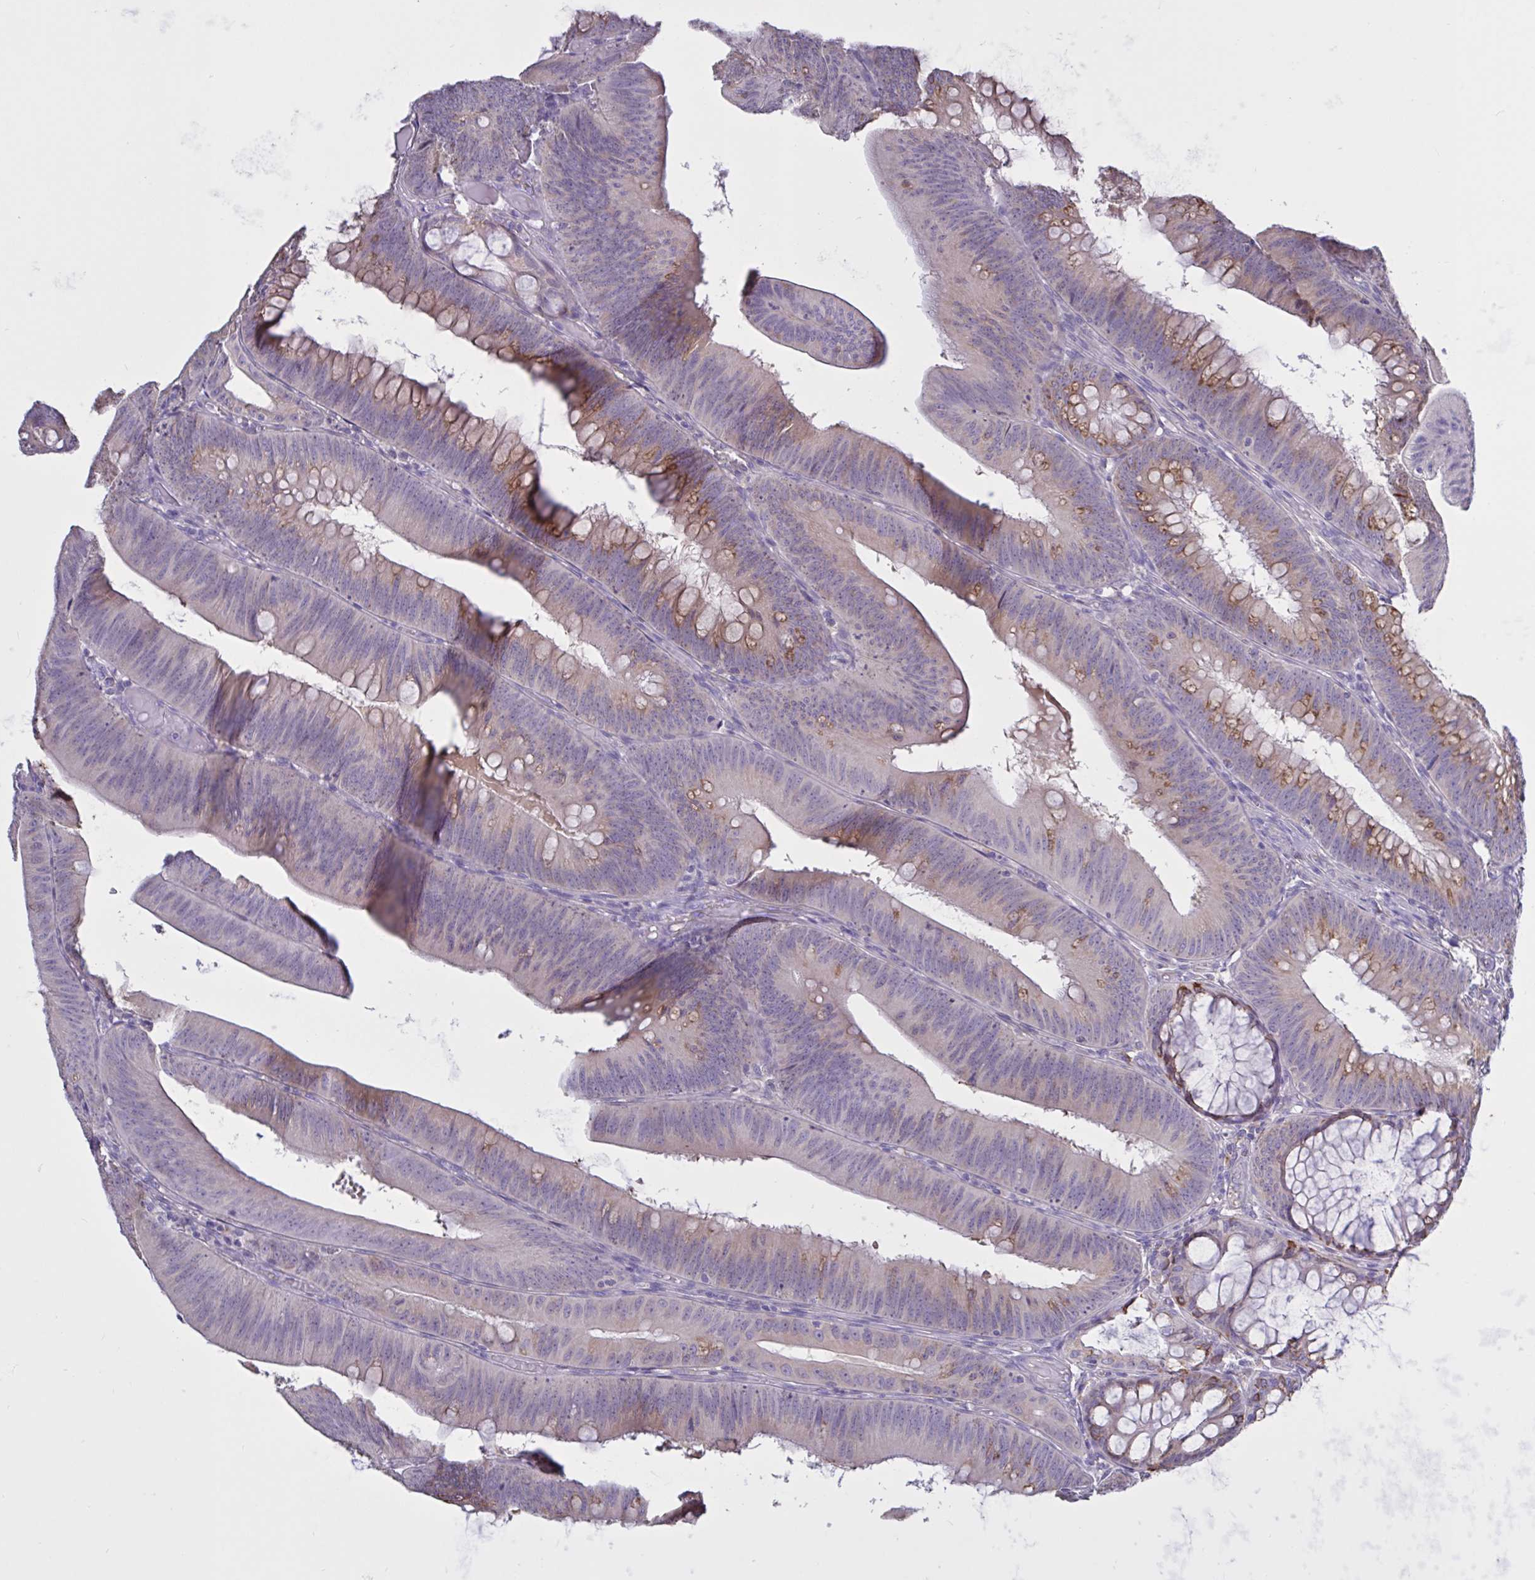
{"staining": {"intensity": "moderate", "quantity": "25%-75%", "location": "cytoplasmic/membranous"}, "tissue": "colorectal cancer", "cell_type": "Tumor cells", "image_type": "cancer", "snomed": [{"axis": "morphology", "description": "Adenocarcinoma, NOS"}, {"axis": "topography", "description": "Colon"}], "caption": "Moderate cytoplasmic/membranous expression is seen in about 25%-75% of tumor cells in adenocarcinoma (colorectal).", "gene": "SLC66A1", "patient": {"sex": "male", "age": 84}}